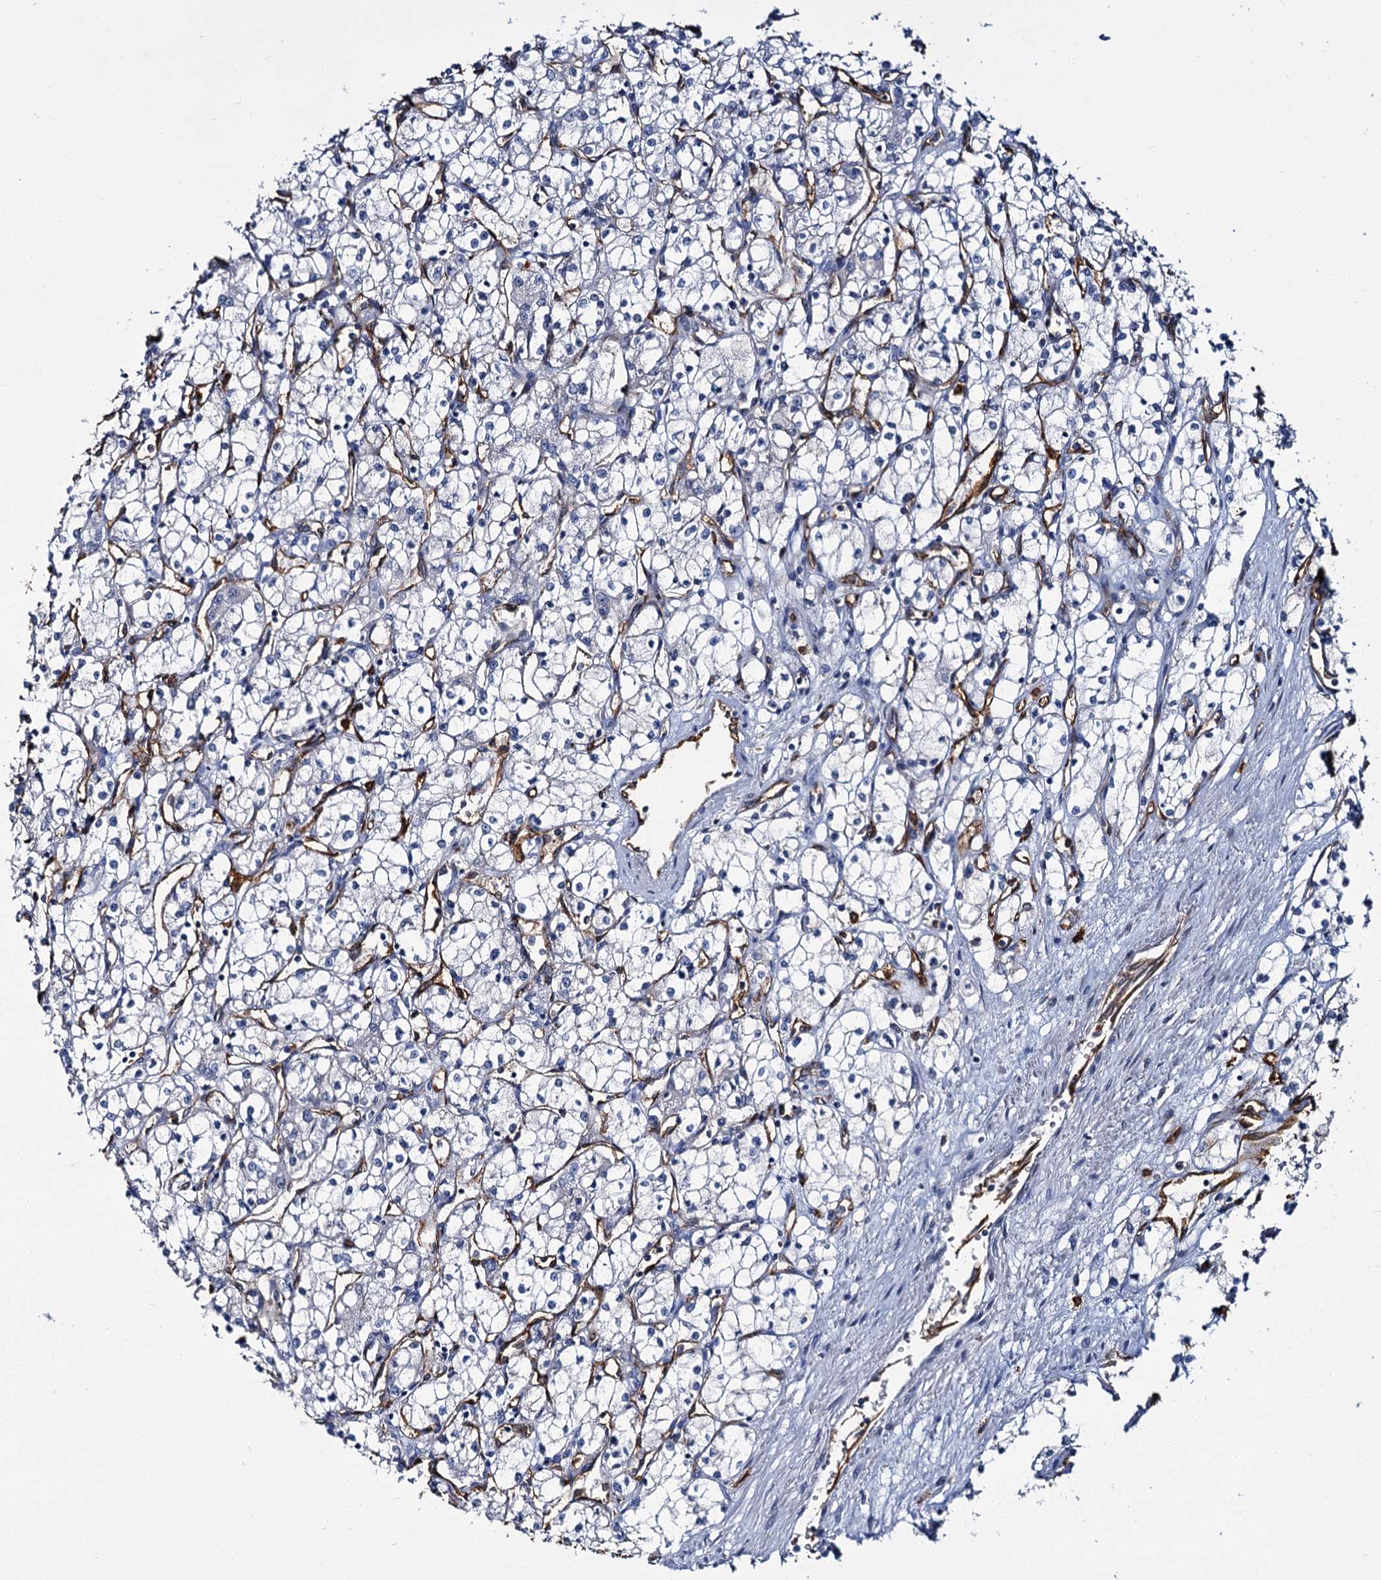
{"staining": {"intensity": "negative", "quantity": "none", "location": "none"}, "tissue": "renal cancer", "cell_type": "Tumor cells", "image_type": "cancer", "snomed": [{"axis": "morphology", "description": "Adenocarcinoma, NOS"}, {"axis": "topography", "description": "Kidney"}], "caption": "Immunohistochemistry (IHC) photomicrograph of human renal cancer stained for a protein (brown), which reveals no staining in tumor cells.", "gene": "CACNA1C", "patient": {"sex": "male", "age": 59}}